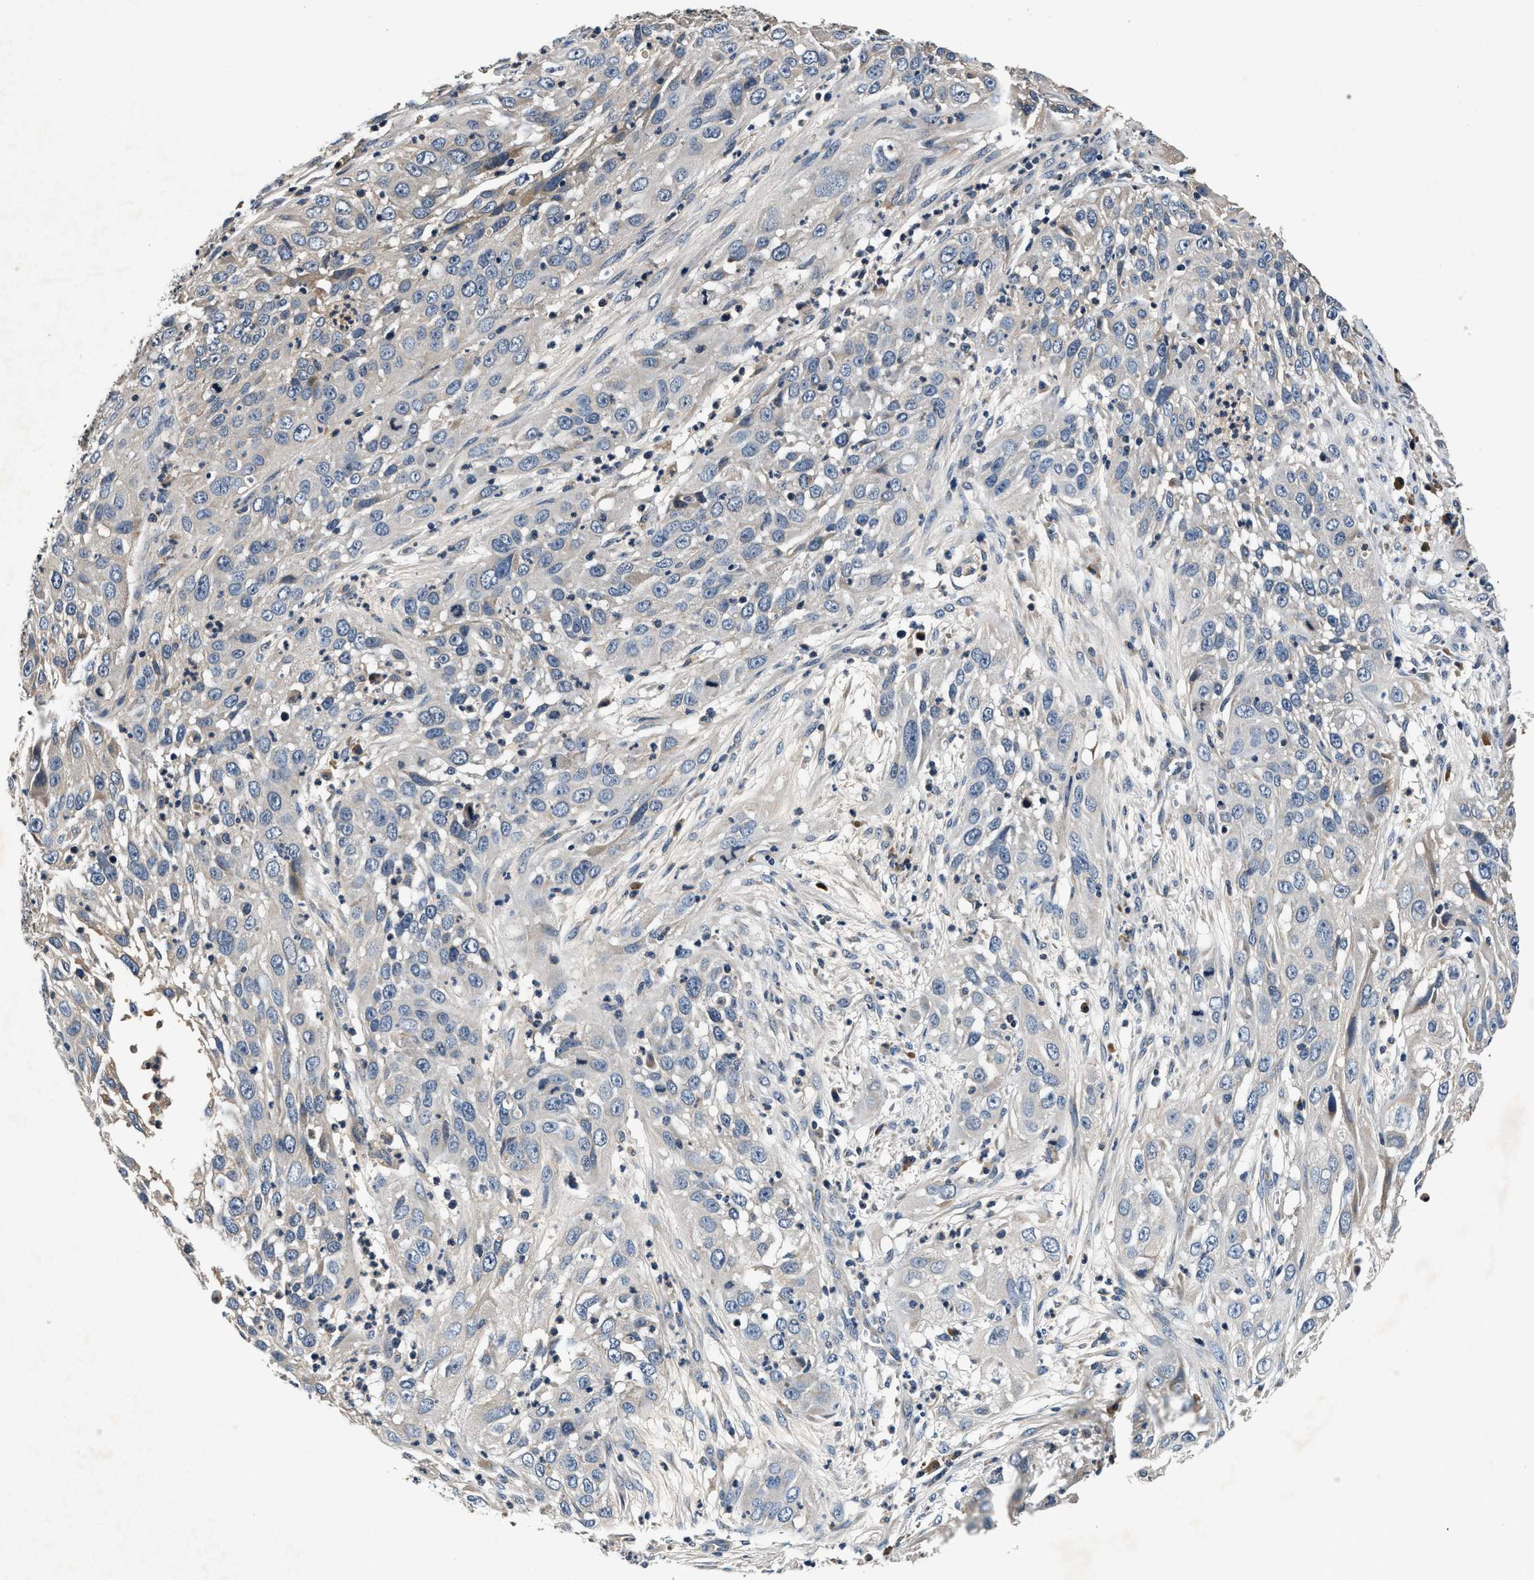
{"staining": {"intensity": "negative", "quantity": "none", "location": "none"}, "tissue": "cervical cancer", "cell_type": "Tumor cells", "image_type": "cancer", "snomed": [{"axis": "morphology", "description": "Squamous cell carcinoma, NOS"}, {"axis": "topography", "description": "Cervix"}], "caption": "Cervical cancer (squamous cell carcinoma) was stained to show a protein in brown. There is no significant expression in tumor cells.", "gene": "IMMT", "patient": {"sex": "female", "age": 32}}